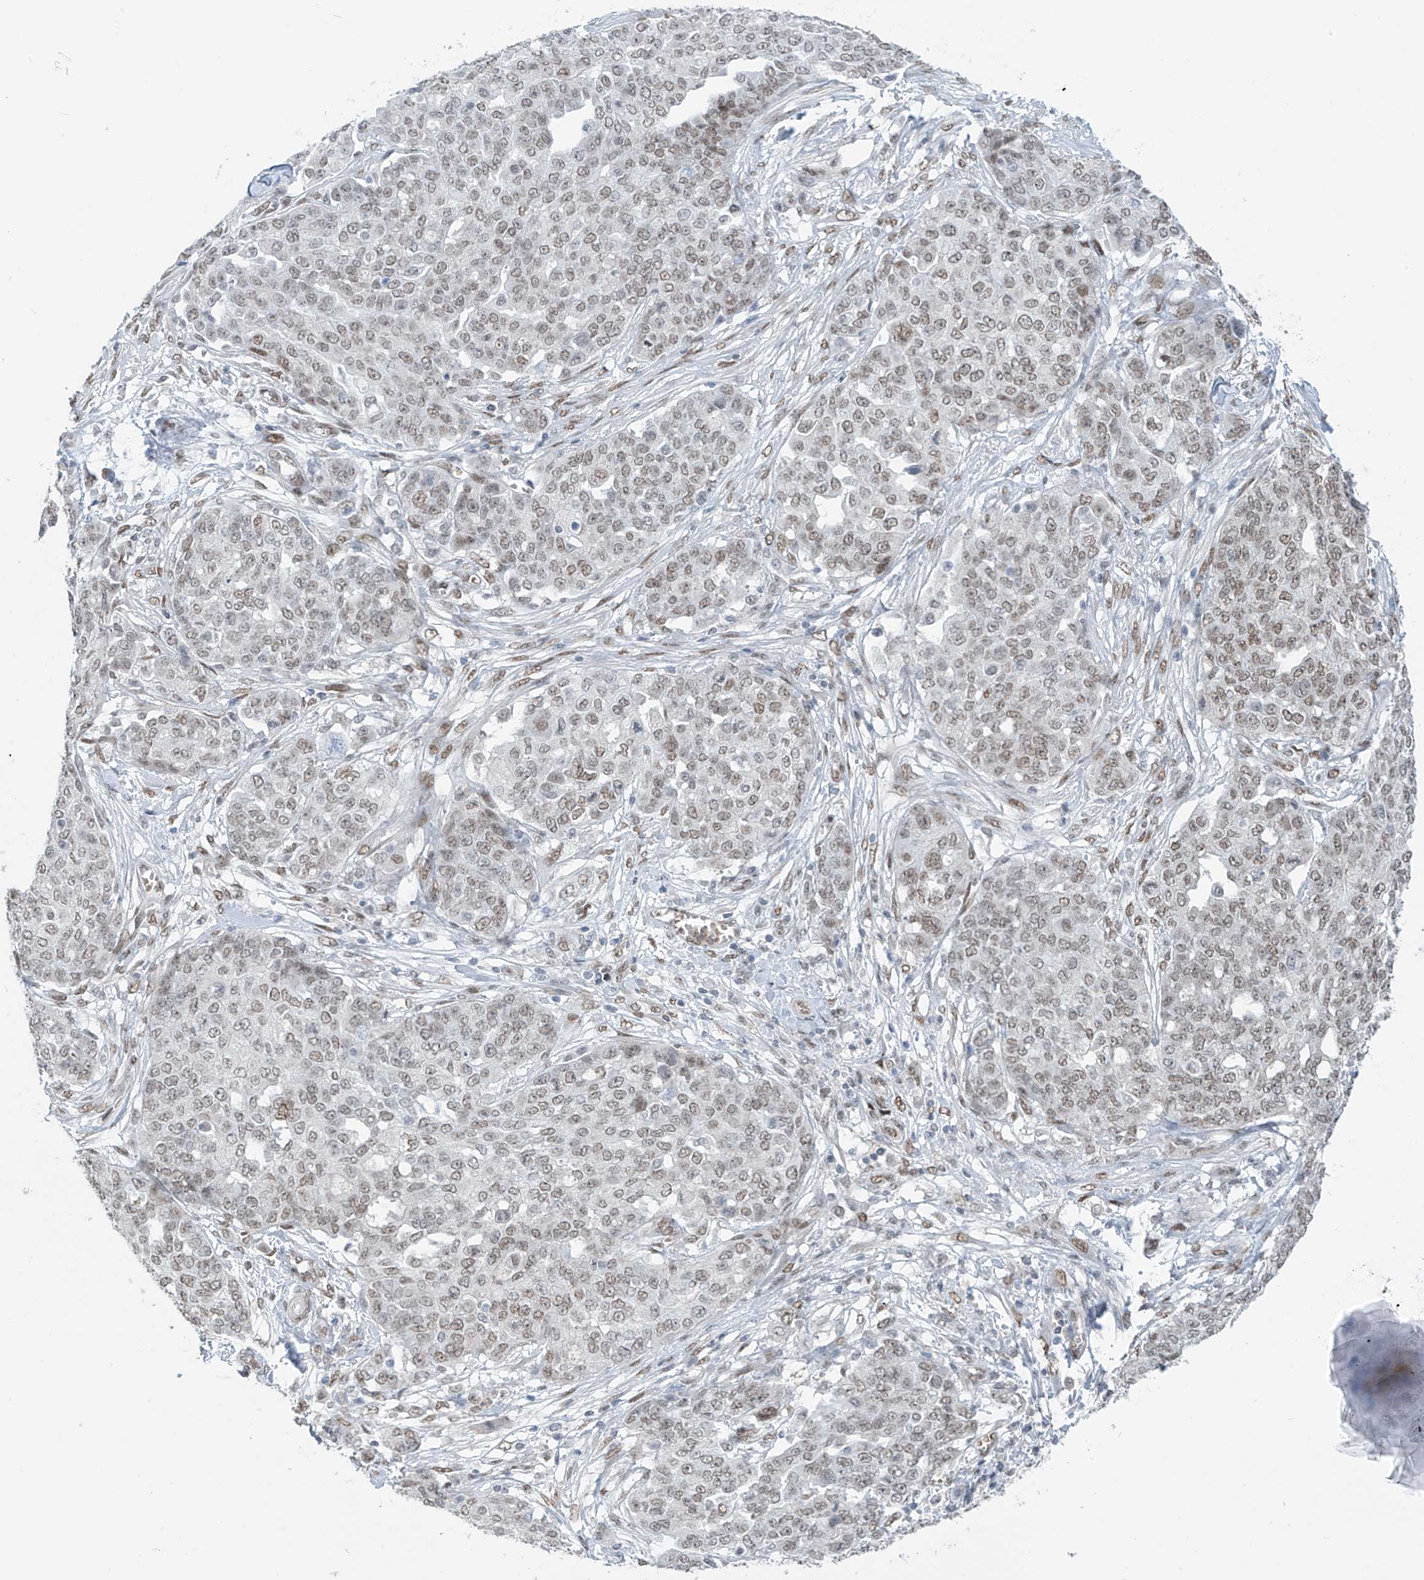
{"staining": {"intensity": "weak", "quantity": ">75%", "location": "nuclear"}, "tissue": "ovarian cancer", "cell_type": "Tumor cells", "image_type": "cancer", "snomed": [{"axis": "morphology", "description": "Cystadenocarcinoma, serous, NOS"}, {"axis": "topography", "description": "Soft tissue"}, {"axis": "topography", "description": "Ovary"}], "caption": "Weak nuclear positivity for a protein is appreciated in approximately >75% of tumor cells of ovarian serous cystadenocarcinoma using immunohistochemistry (IHC).", "gene": "MCM9", "patient": {"sex": "female", "age": 57}}